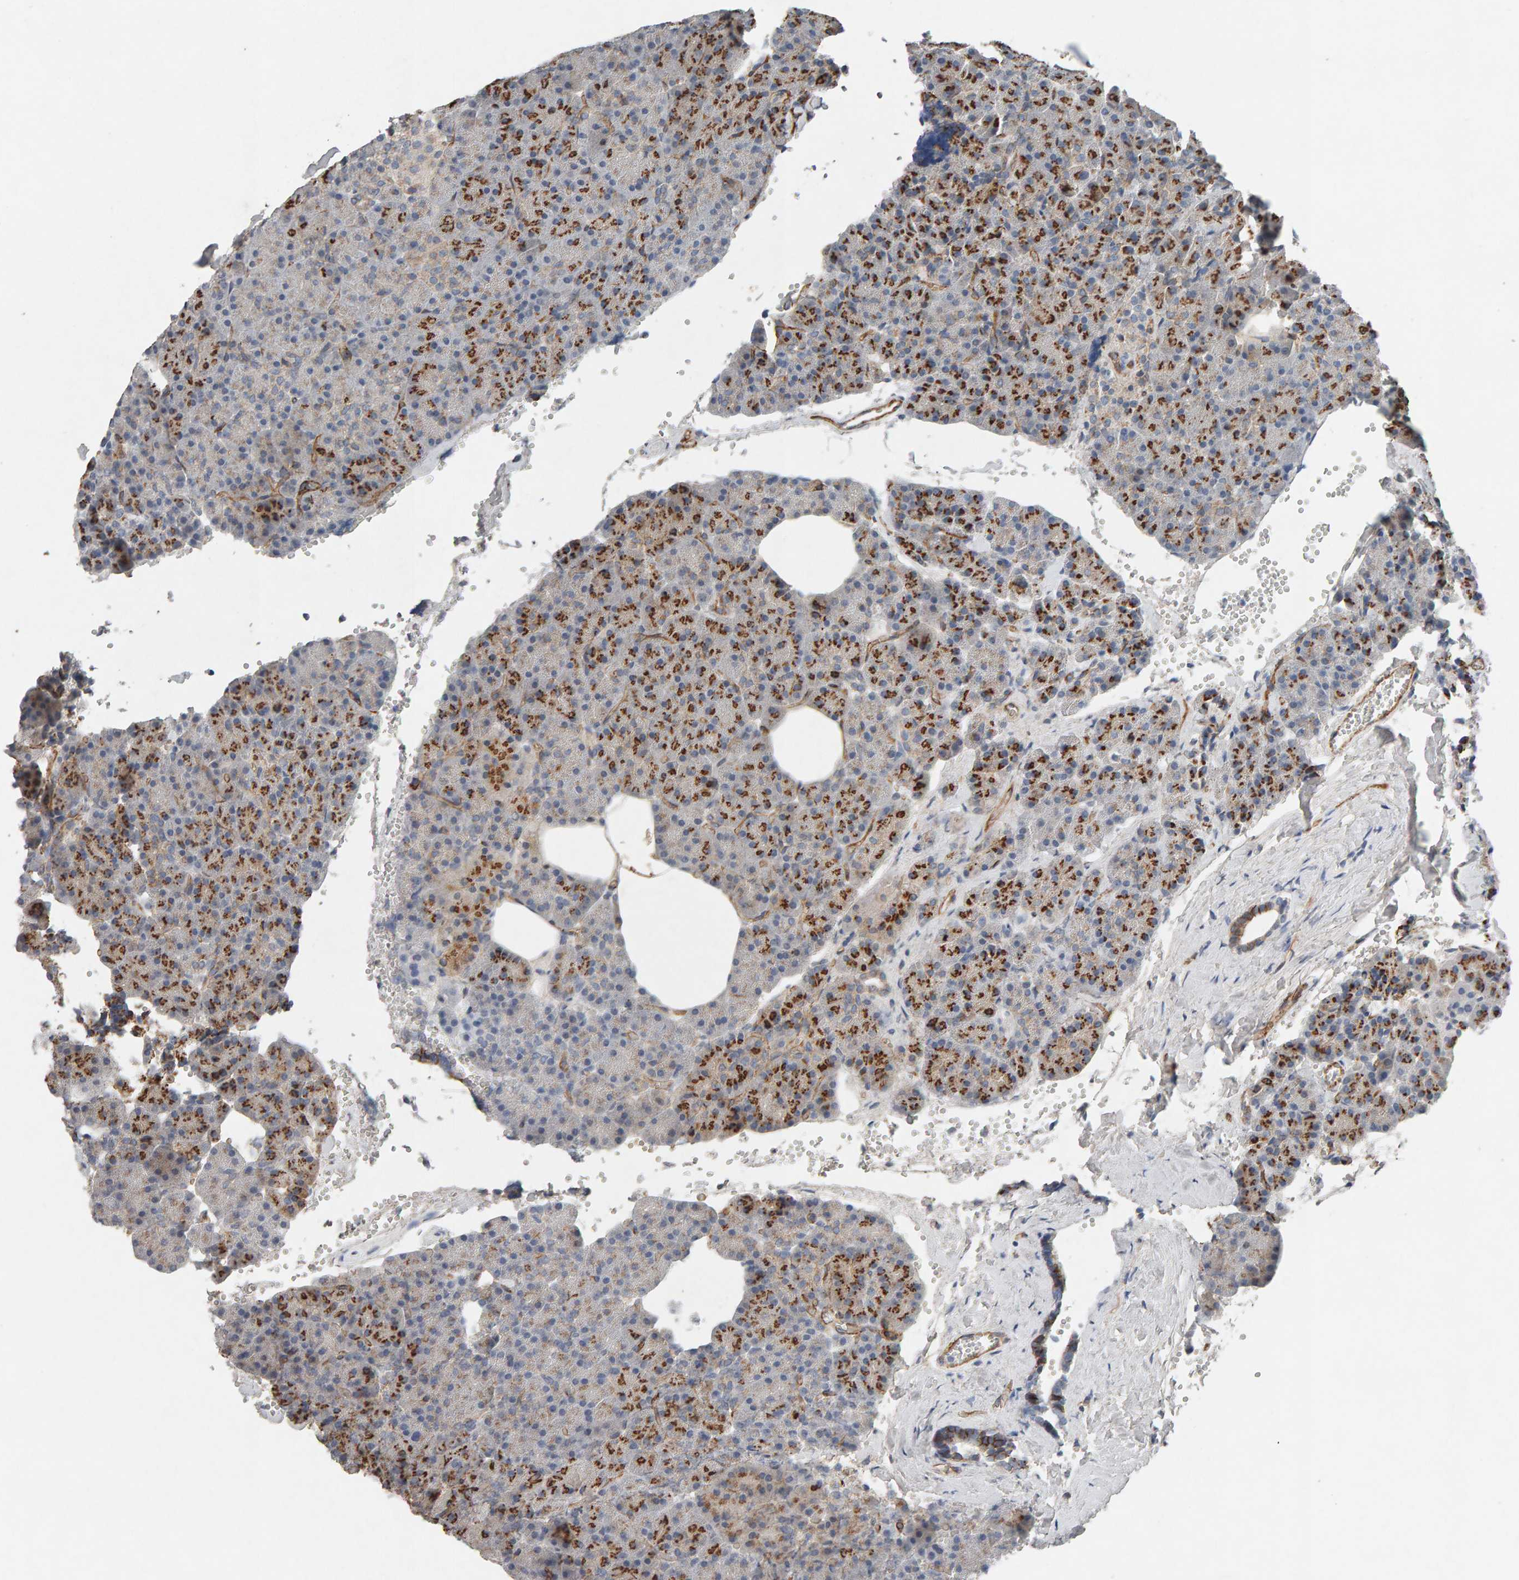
{"staining": {"intensity": "strong", "quantity": "25%-75%", "location": "cytoplasmic/membranous"}, "tissue": "pancreas", "cell_type": "Exocrine glandular cells", "image_type": "normal", "snomed": [{"axis": "morphology", "description": "Normal tissue, NOS"}, {"axis": "topography", "description": "Pancreas"}], "caption": "A micrograph of pancreas stained for a protein exhibits strong cytoplasmic/membranous brown staining in exocrine glandular cells.", "gene": "PTPRM", "patient": {"sex": "female", "age": 35}}